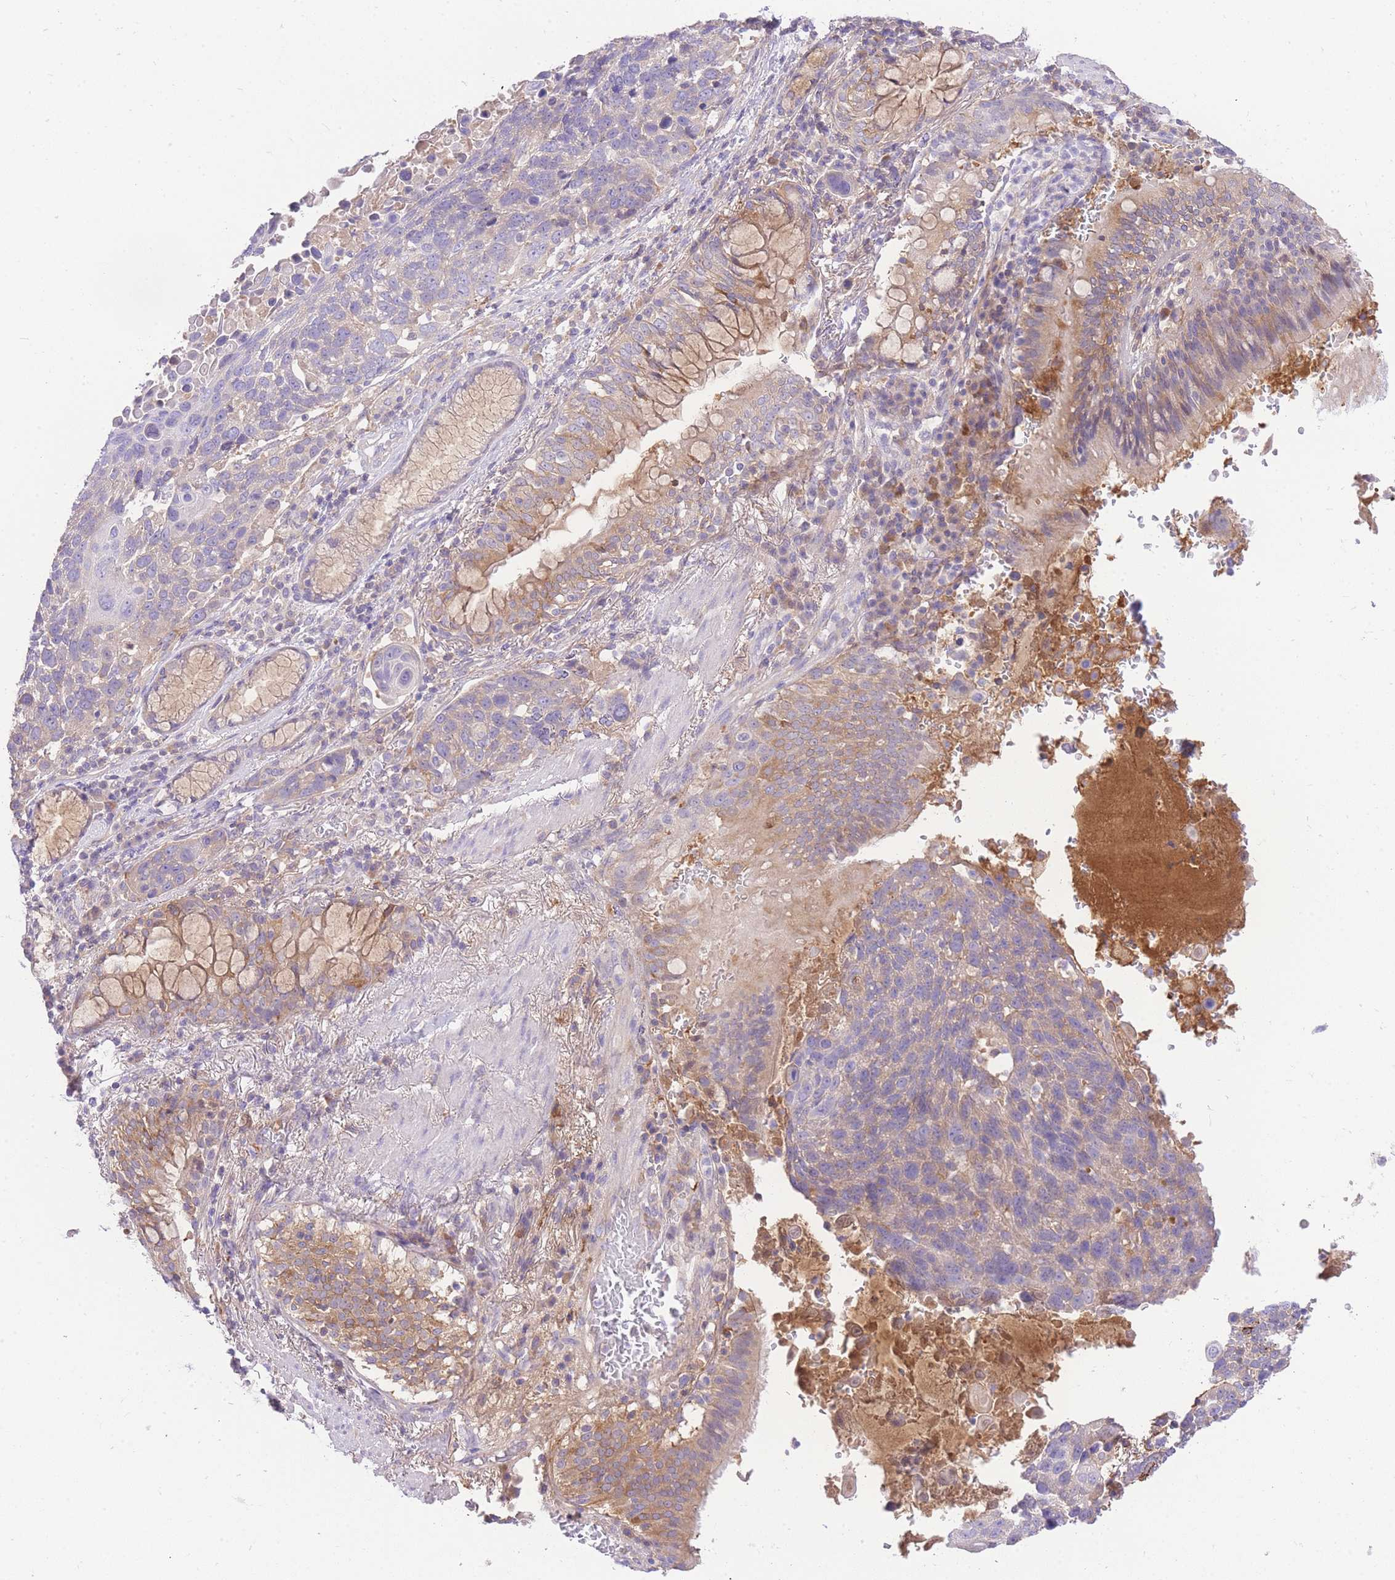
{"staining": {"intensity": "moderate", "quantity": "<25%", "location": "cytoplasmic/membranous"}, "tissue": "lung cancer", "cell_type": "Tumor cells", "image_type": "cancer", "snomed": [{"axis": "morphology", "description": "Squamous cell carcinoma, NOS"}, {"axis": "topography", "description": "Lung"}], "caption": "Immunohistochemical staining of squamous cell carcinoma (lung) exhibits low levels of moderate cytoplasmic/membranous expression in about <25% of tumor cells.", "gene": "LIPH", "patient": {"sex": "male", "age": 66}}